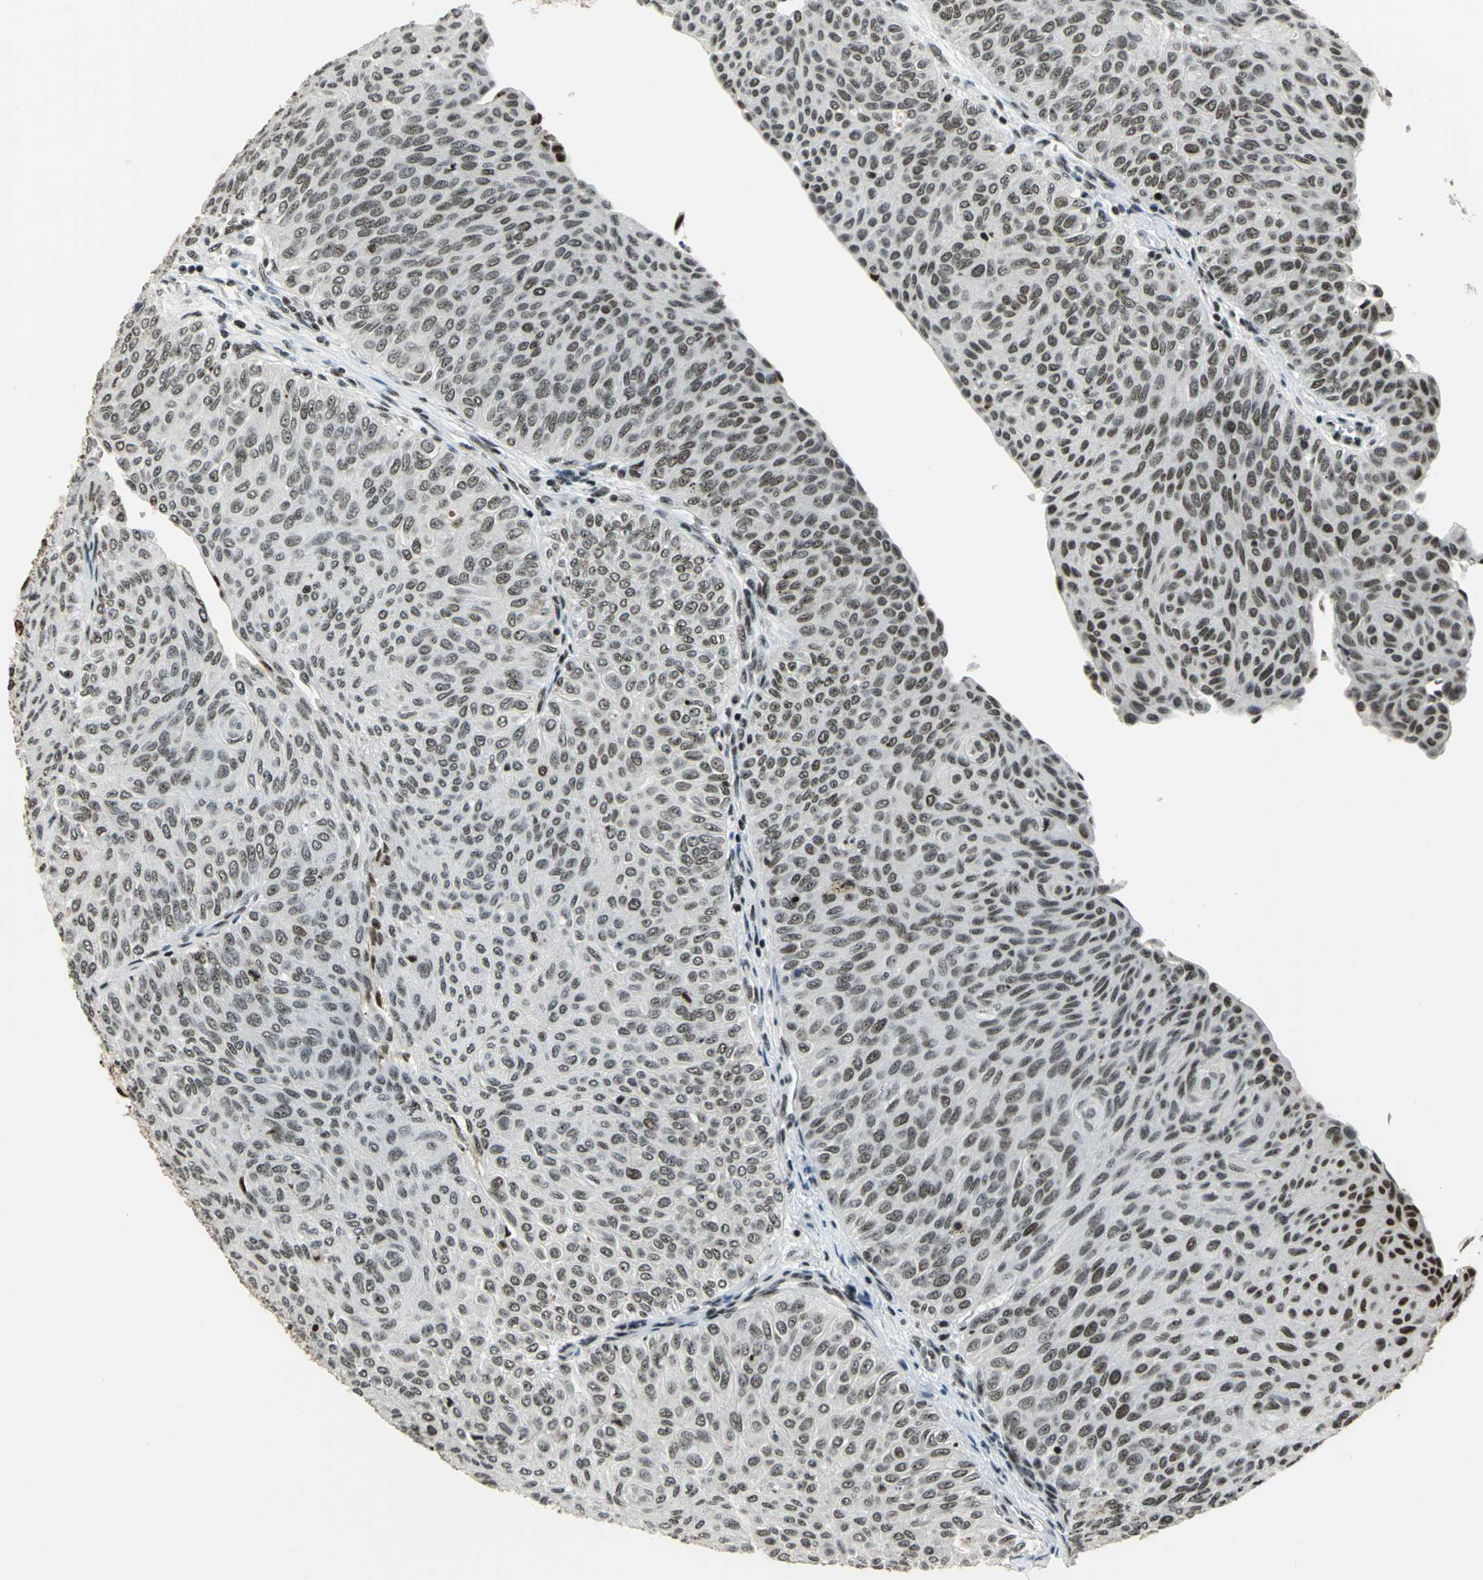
{"staining": {"intensity": "strong", "quantity": ">75%", "location": "nuclear"}, "tissue": "urothelial cancer", "cell_type": "Tumor cells", "image_type": "cancer", "snomed": [{"axis": "morphology", "description": "Urothelial carcinoma, Low grade"}, {"axis": "topography", "description": "Urinary bladder"}], "caption": "Strong nuclear protein positivity is identified in approximately >75% of tumor cells in urothelial cancer. (brown staining indicates protein expression, while blue staining denotes nuclei).", "gene": "UBTF", "patient": {"sex": "male", "age": 78}}